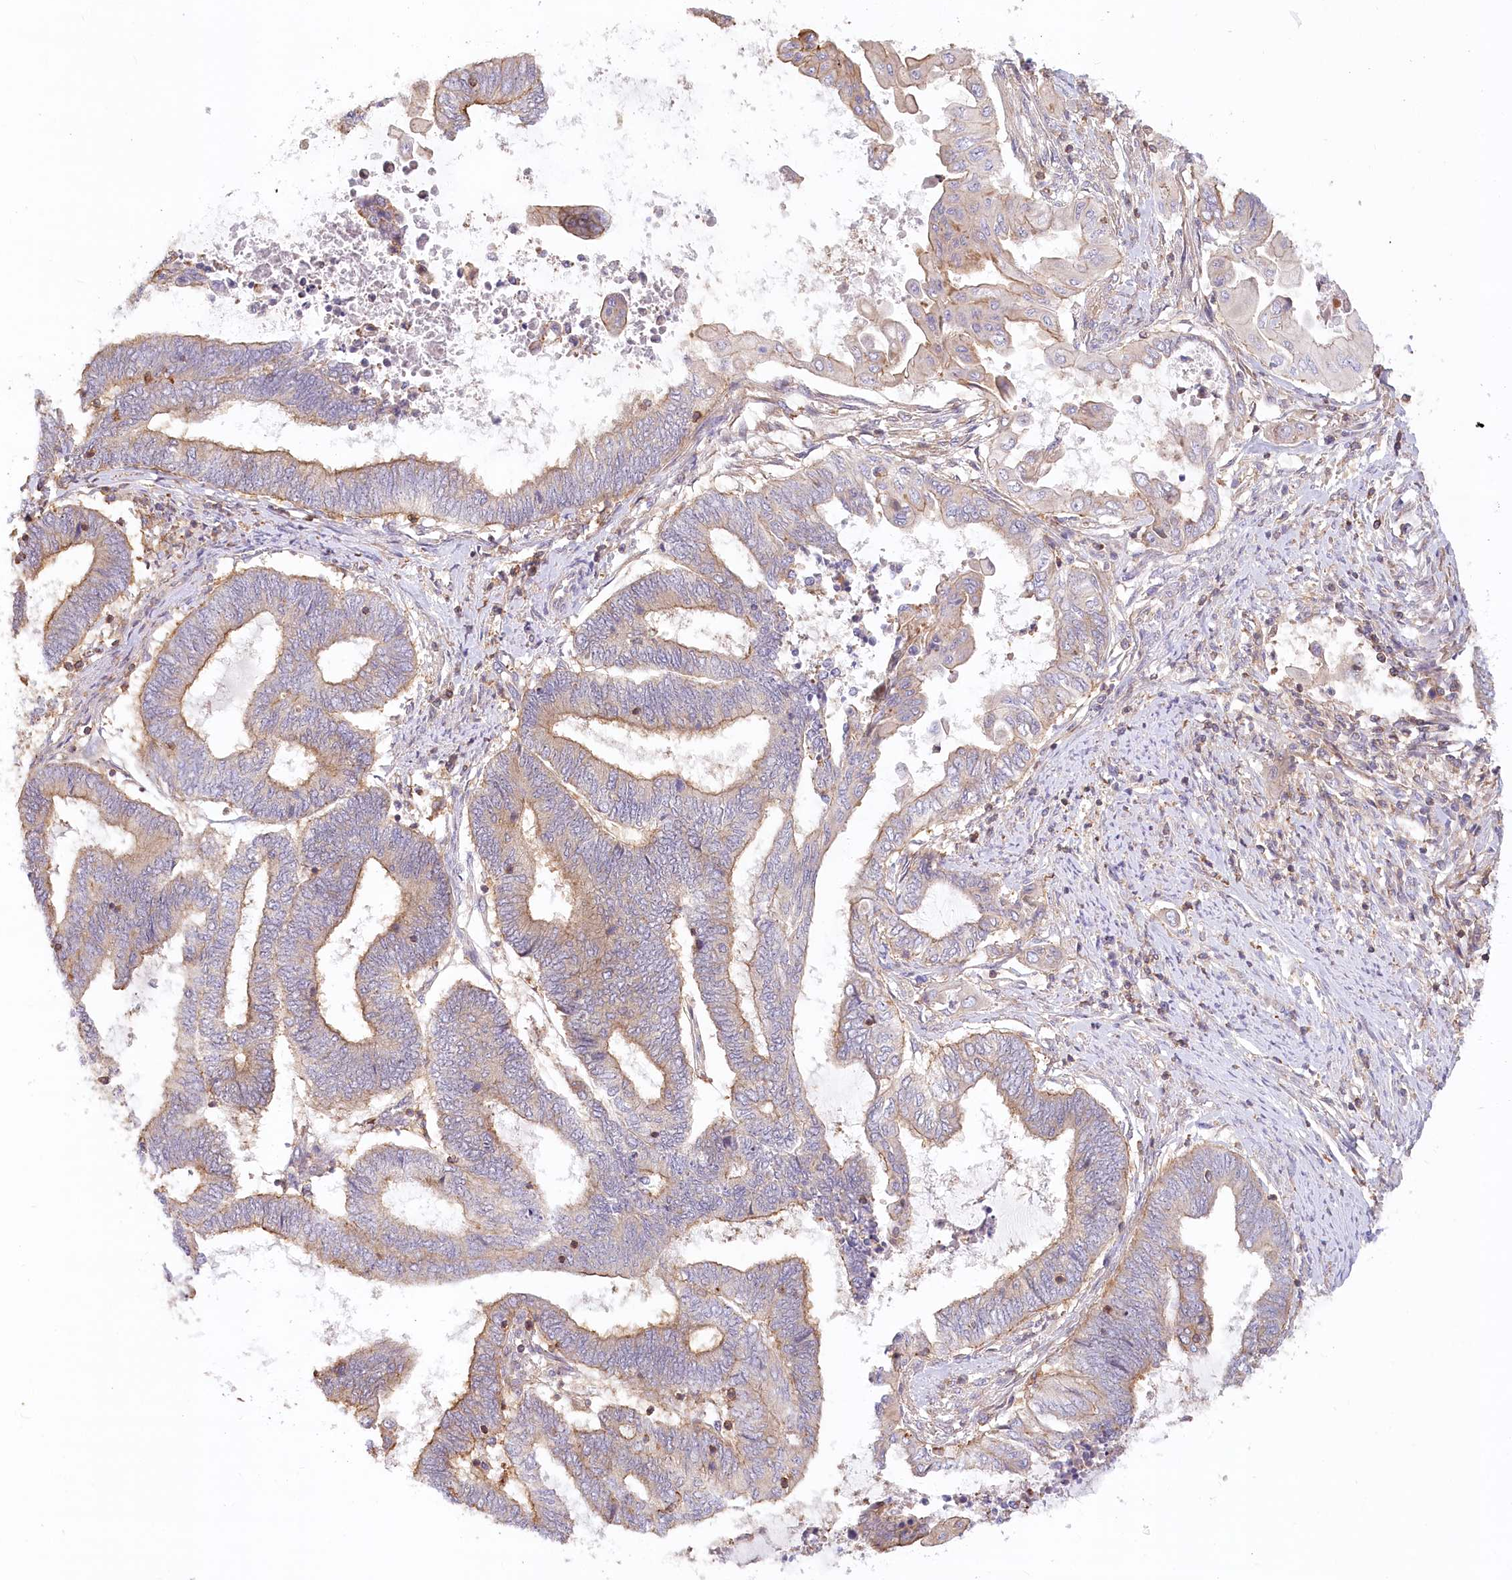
{"staining": {"intensity": "moderate", "quantity": ">75%", "location": "cytoplasmic/membranous"}, "tissue": "endometrial cancer", "cell_type": "Tumor cells", "image_type": "cancer", "snomed": [{"axis": "morphology", "description": "Adenocarcinoma, NOS"}, {"axis": "topography", "description": "Uterus"}, {"axis": "topography", "description": "Endometrium"}], "caption": "A histopathology image showing moderate cytoplasmic/membranous expression in approximately >75% of tumor cells in endometrial cancer, as visualized by brown immunohistochemical staining.", "gene": "UMPS", "patient": {"sex": "female", "age": 70}}